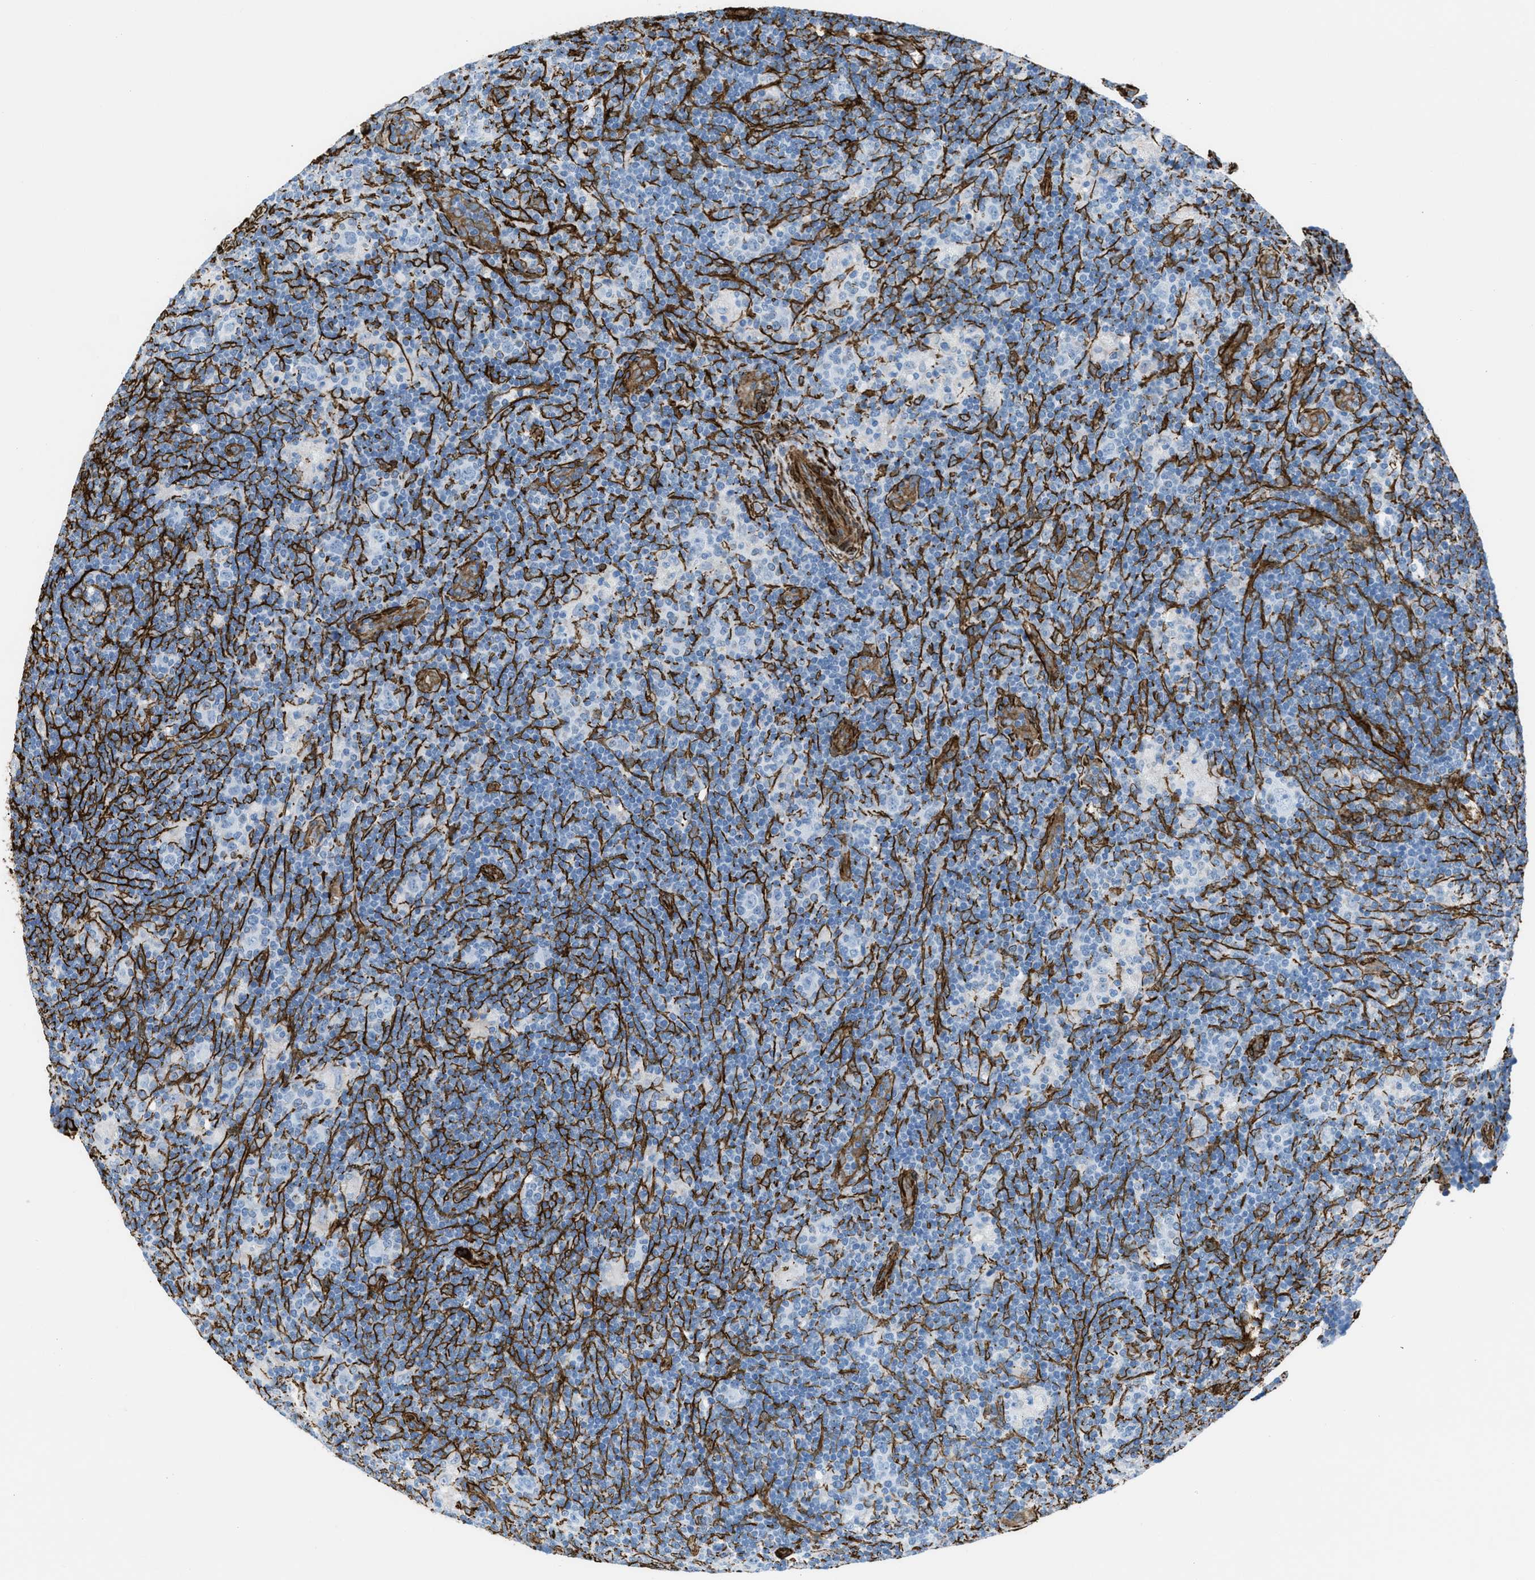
{"staining": {"intensity": "negative", "quantity": "none", "location": "none"}, "tissue": "lymphoma", "cell_type": "Tumor cells", "image_type": "cancer", "snomed": [{"axis": "morphology", "description": "Hodgkin's disease, NOS"}, {"axis": "topography", "description": "Lymph node"}], "caption": "The image reveals no staining of tumor cells in Hodgkin's disease.", "gene": "CALD1", "patient": {"sex": "female", "age": 57}}